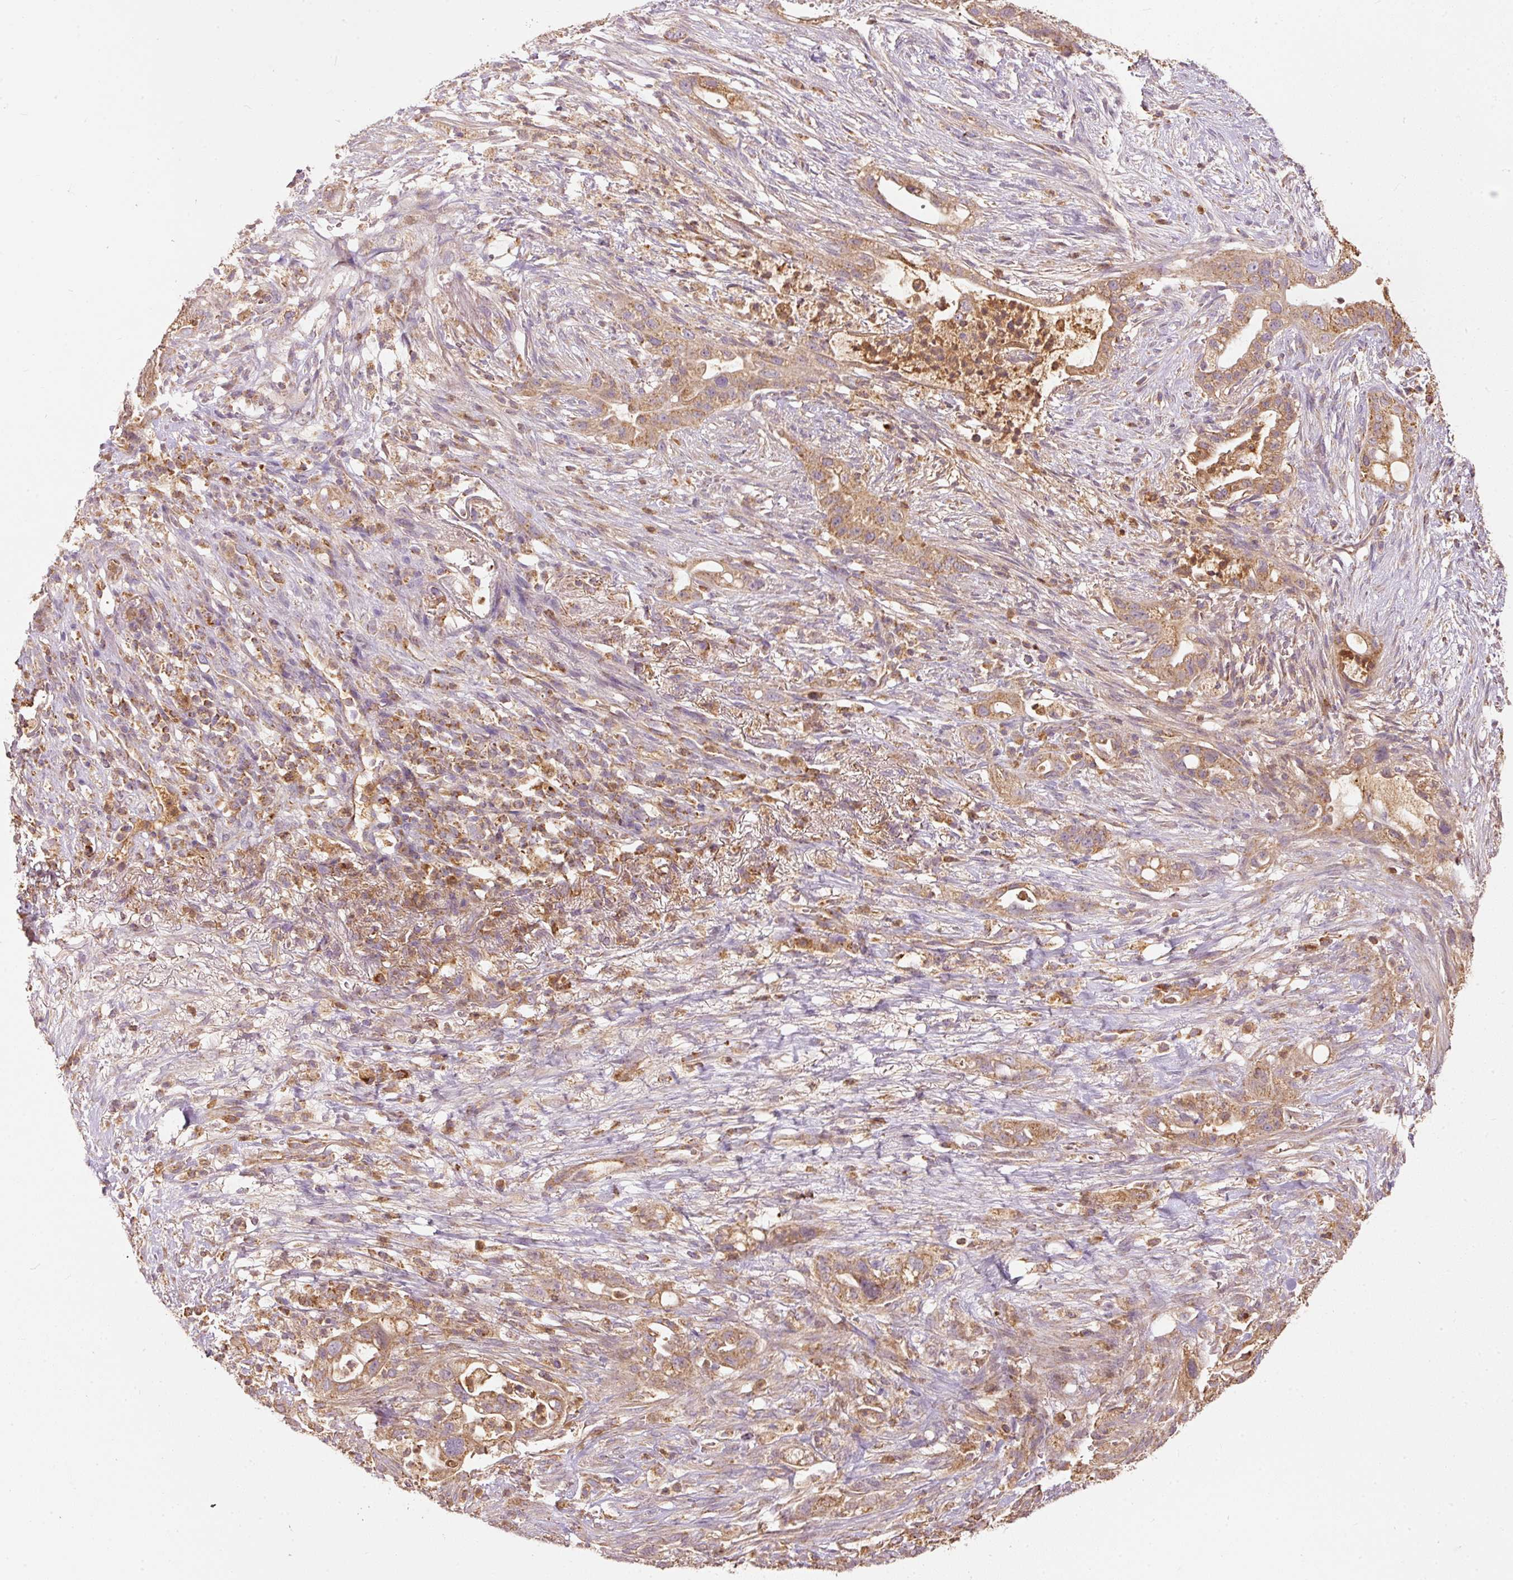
{"staining": {"intensity": "moderate", "quantity": ">75%", "location": "cytoplasmic/membranous"}, "tissue": "pancreatic cancer", "cell_type": "Tumor cells", "image_type": "cancer", "snomed": [{"axis": "morphology", "description": "Adenocarcinoma, NOS"}, {"axis": "topography", "description": "Pancreas"}], "caption": "Pancreatic cancer stained with immunohistochemistry (IHC) displays moderate cytoplasmic/membranous staining in about >75% of tumor cells.", "gene": "PSENEN", "patient": {"sex": "male", "age": 44}}